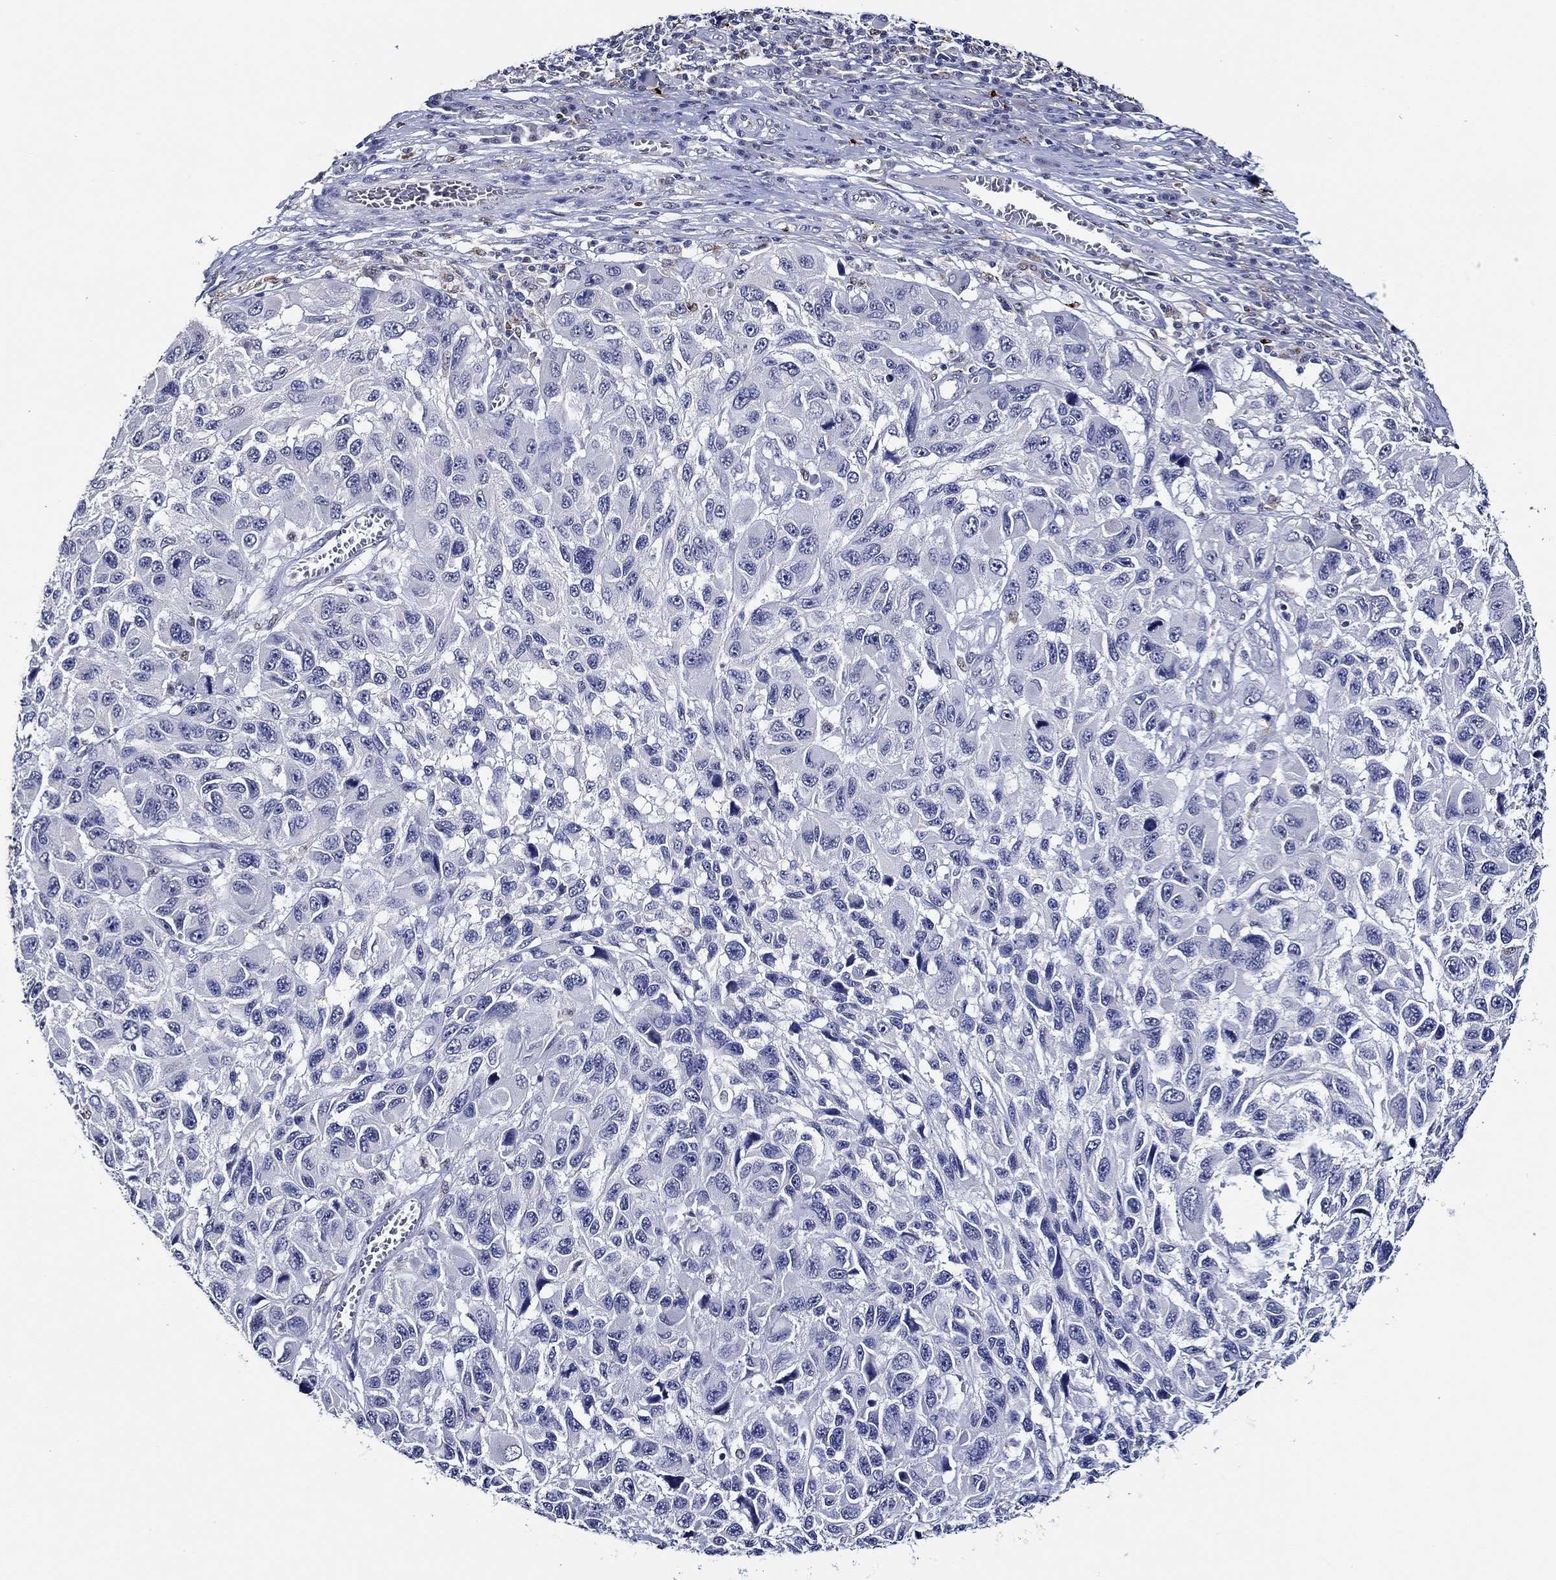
{"staining": {"intensity": "negative", "quantity": "none", "location": "none"}, "tissue": "melanoma", "cell_type": "Tumor cells", "image_type": "cancer", "snomed": [{"axis": "morphology", "description": "Malignant melanoma, NOS"}, {"axis": "topography", "description": "Skin"}], "caption": "Immunohistochemistry of human malignant melanoma exhibits no positivity in tumor cells.", "gene": "GATA2", "patient": {"sex": "male", "age": 53}}